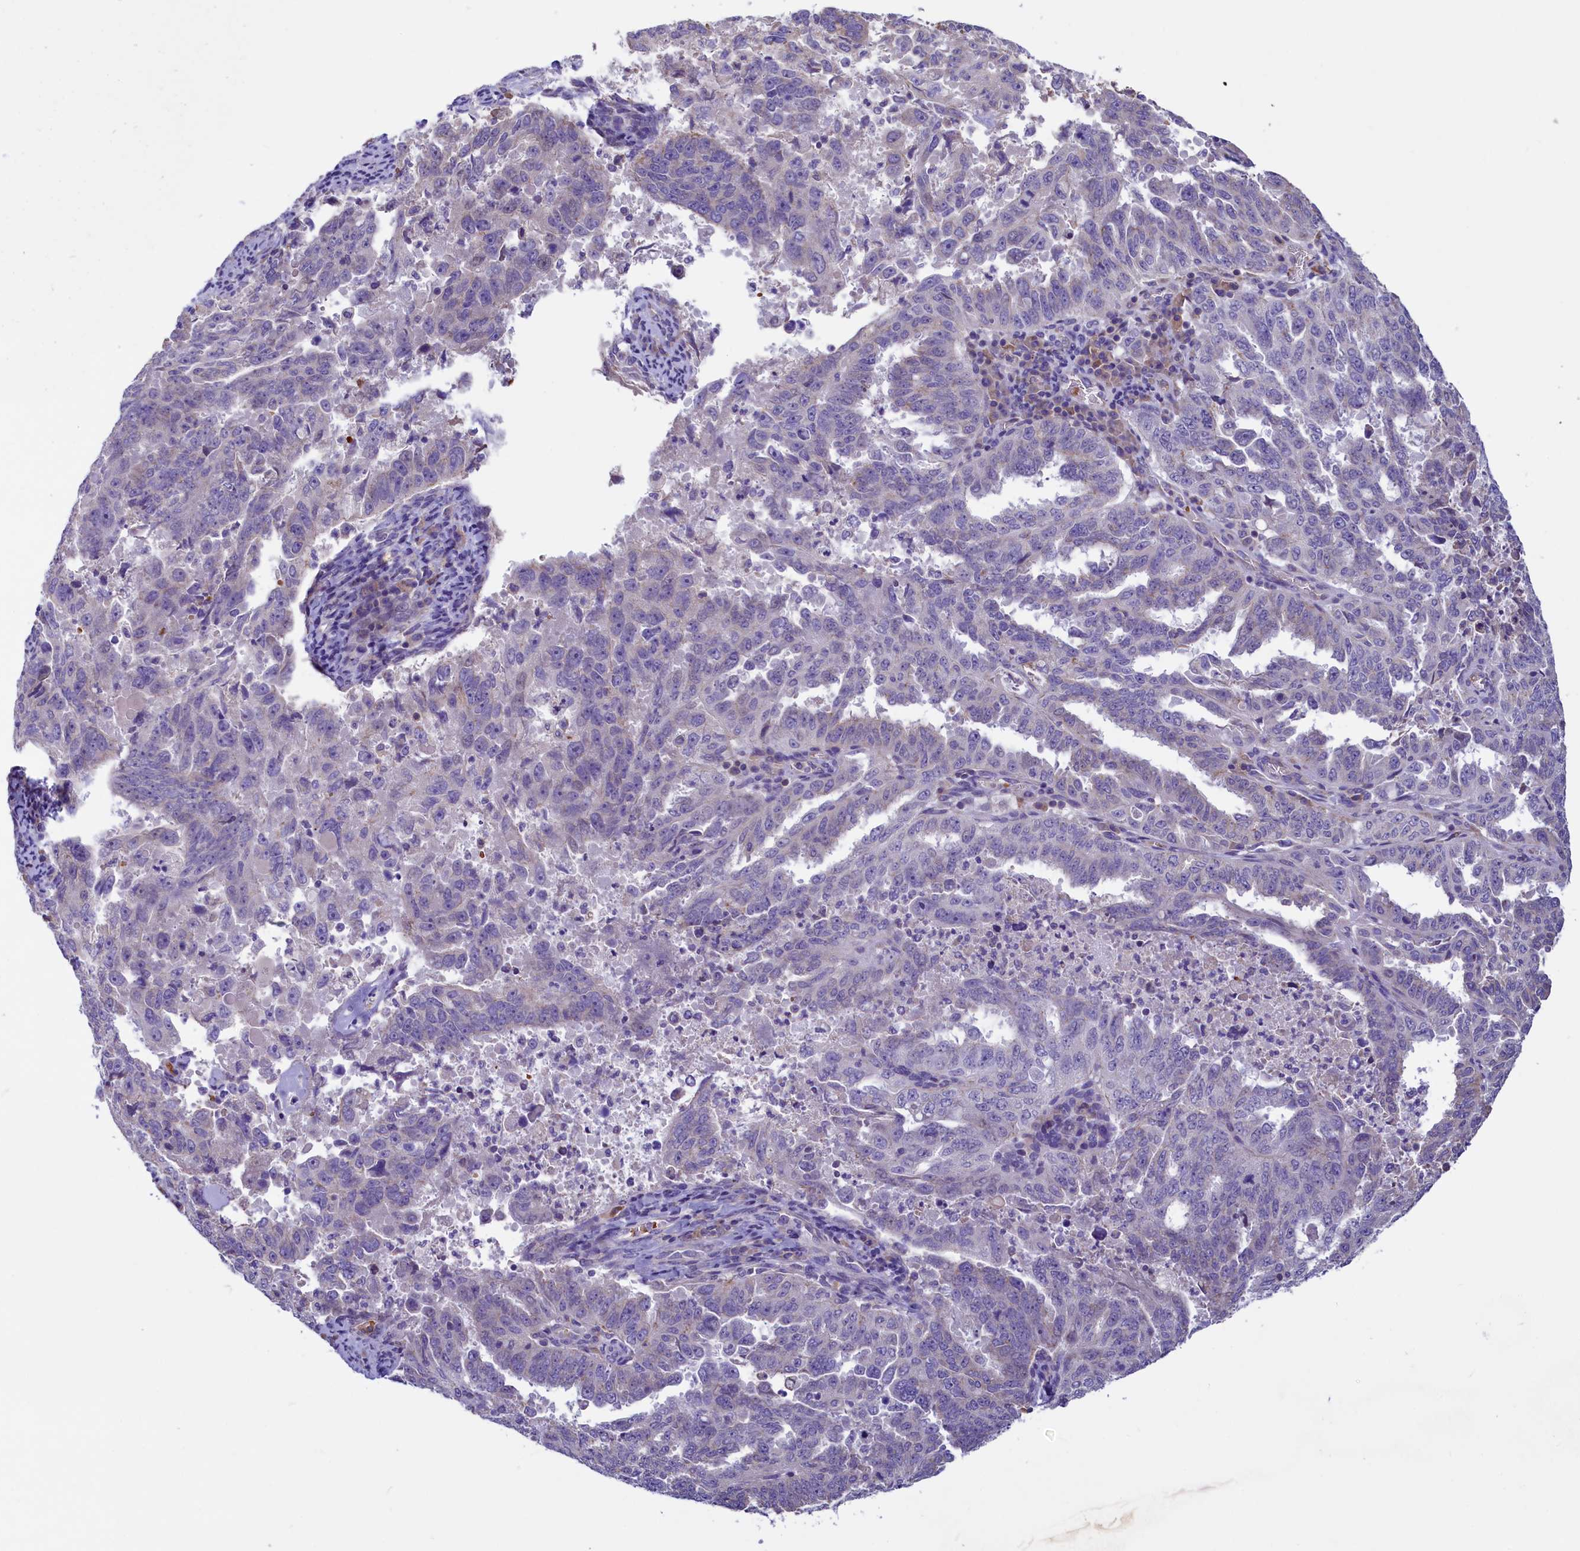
{"staining": {"intensity": "negative", "quantity": "none", "location": "none"}, "tissue": "endometrial cancer", "cell_type": "Tumor cells", "image_type": "cancer", "snomed": [{"axis": "morphology", "description": "Adenocarcinoma, NOS"}, {"axis": "topography", "description": "Endometrium"}], "caption": "Photomicrograph shows no protein staining in tumor cells of adenocarcinoma (endometrial) tissue. (DAB immunohistochemistry visualized using brightfield microscopy, high magnification).", "gene": "HPS6", "patient": {"sex": "female", "age": 65}}